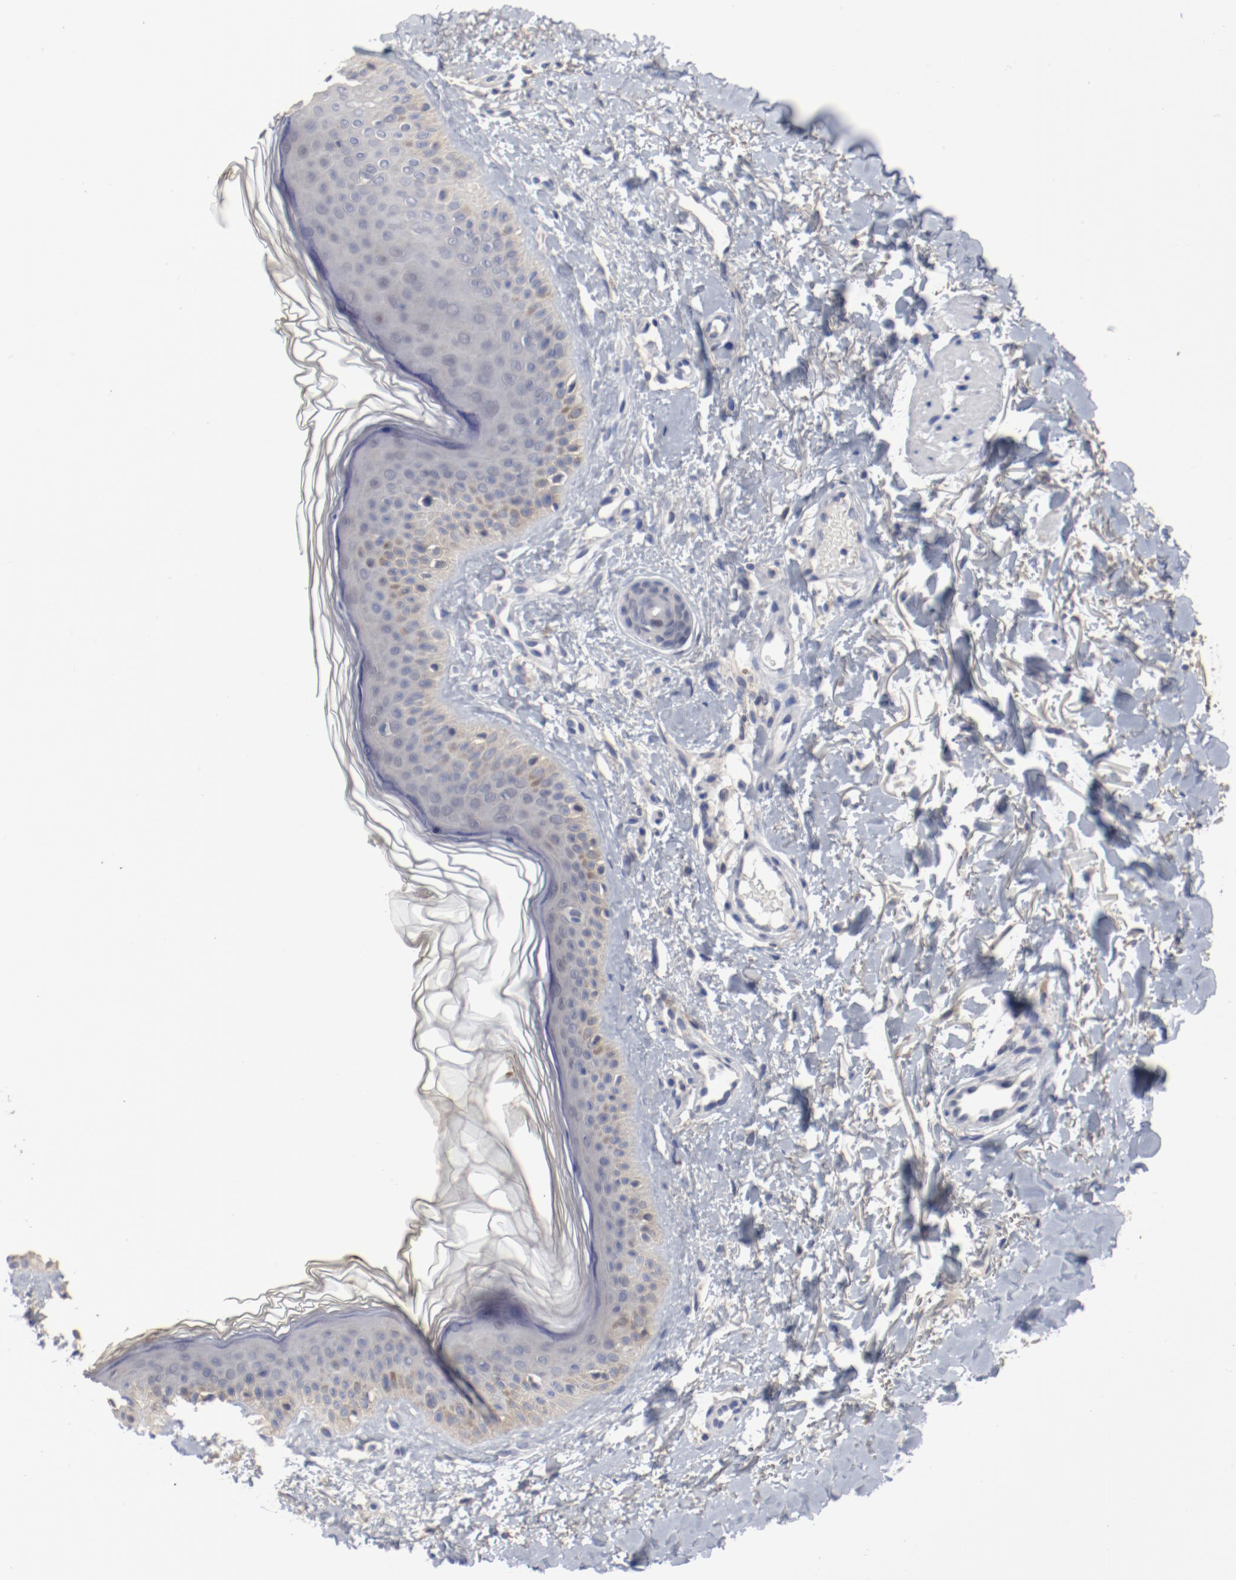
{"staining": {"intensity": "negative", "quantity": "none", "location": "none"}, "tissue": "skin", "cell_type": "Fibroblasts", "image_type": "normal", "snomed": [{"axis": "morphology", "description": "Normal tissue, NOS"}, {"axis": "topography", "description": "Skin"}], "caption": "Immunohistochemical staining of benign skin exhibits no significant expression in fibroblasts. (Stains: DAB (3,3'-diaminobenzidine) immunohistochemistry with hematoxylin counter stain, Microscopy: brightfield microscopy at high magnification).", "gene": "ANKLE2", "patient": {"sex": "male", "age": 71}}